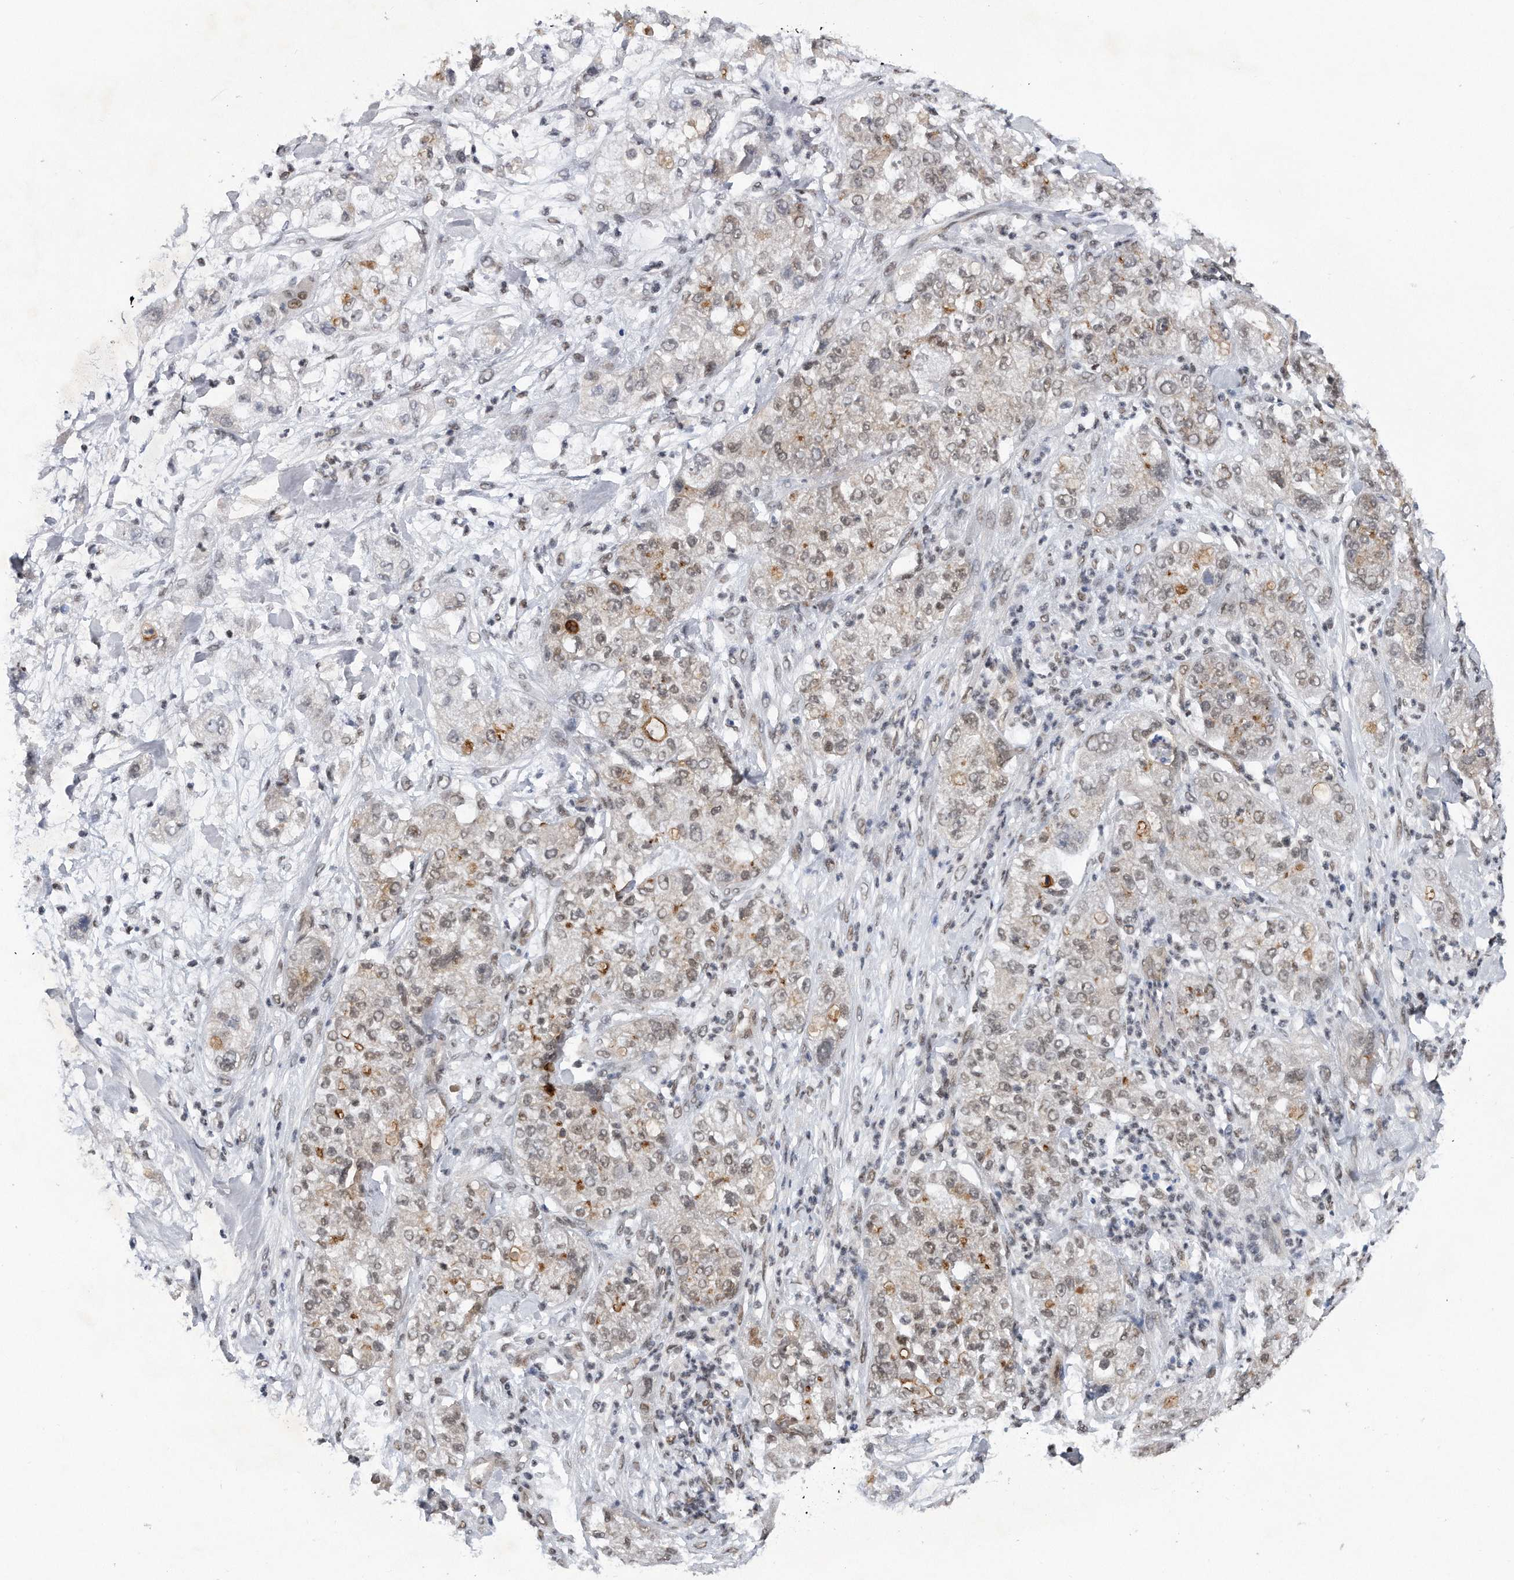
{"staining": {"intensity": "negative", "quantity": "none", "location": "none"}, "tissue": "pancreatic cancer", "cell_type": "Tumor cells", "image_type": "cancer", "snomed": [{"axis": "morphology", "description": "Adenocarcinoma, NOS"}, {"axis": "topography", "description": "Pancreas"}], "caption": "DAB (3,3'-diaminobenzidine) immunohistochemical staining of human pancreatic adenocarcinoma demonstrates no significant expression in tumor cells. (Brightfield microscopy of DAB (3,3'-diaminobenzidine) immunohistochemistry (IHC) at high magnification).", "gene": "TP53INP1", "patient": {"sex": "female", "age": 78}}